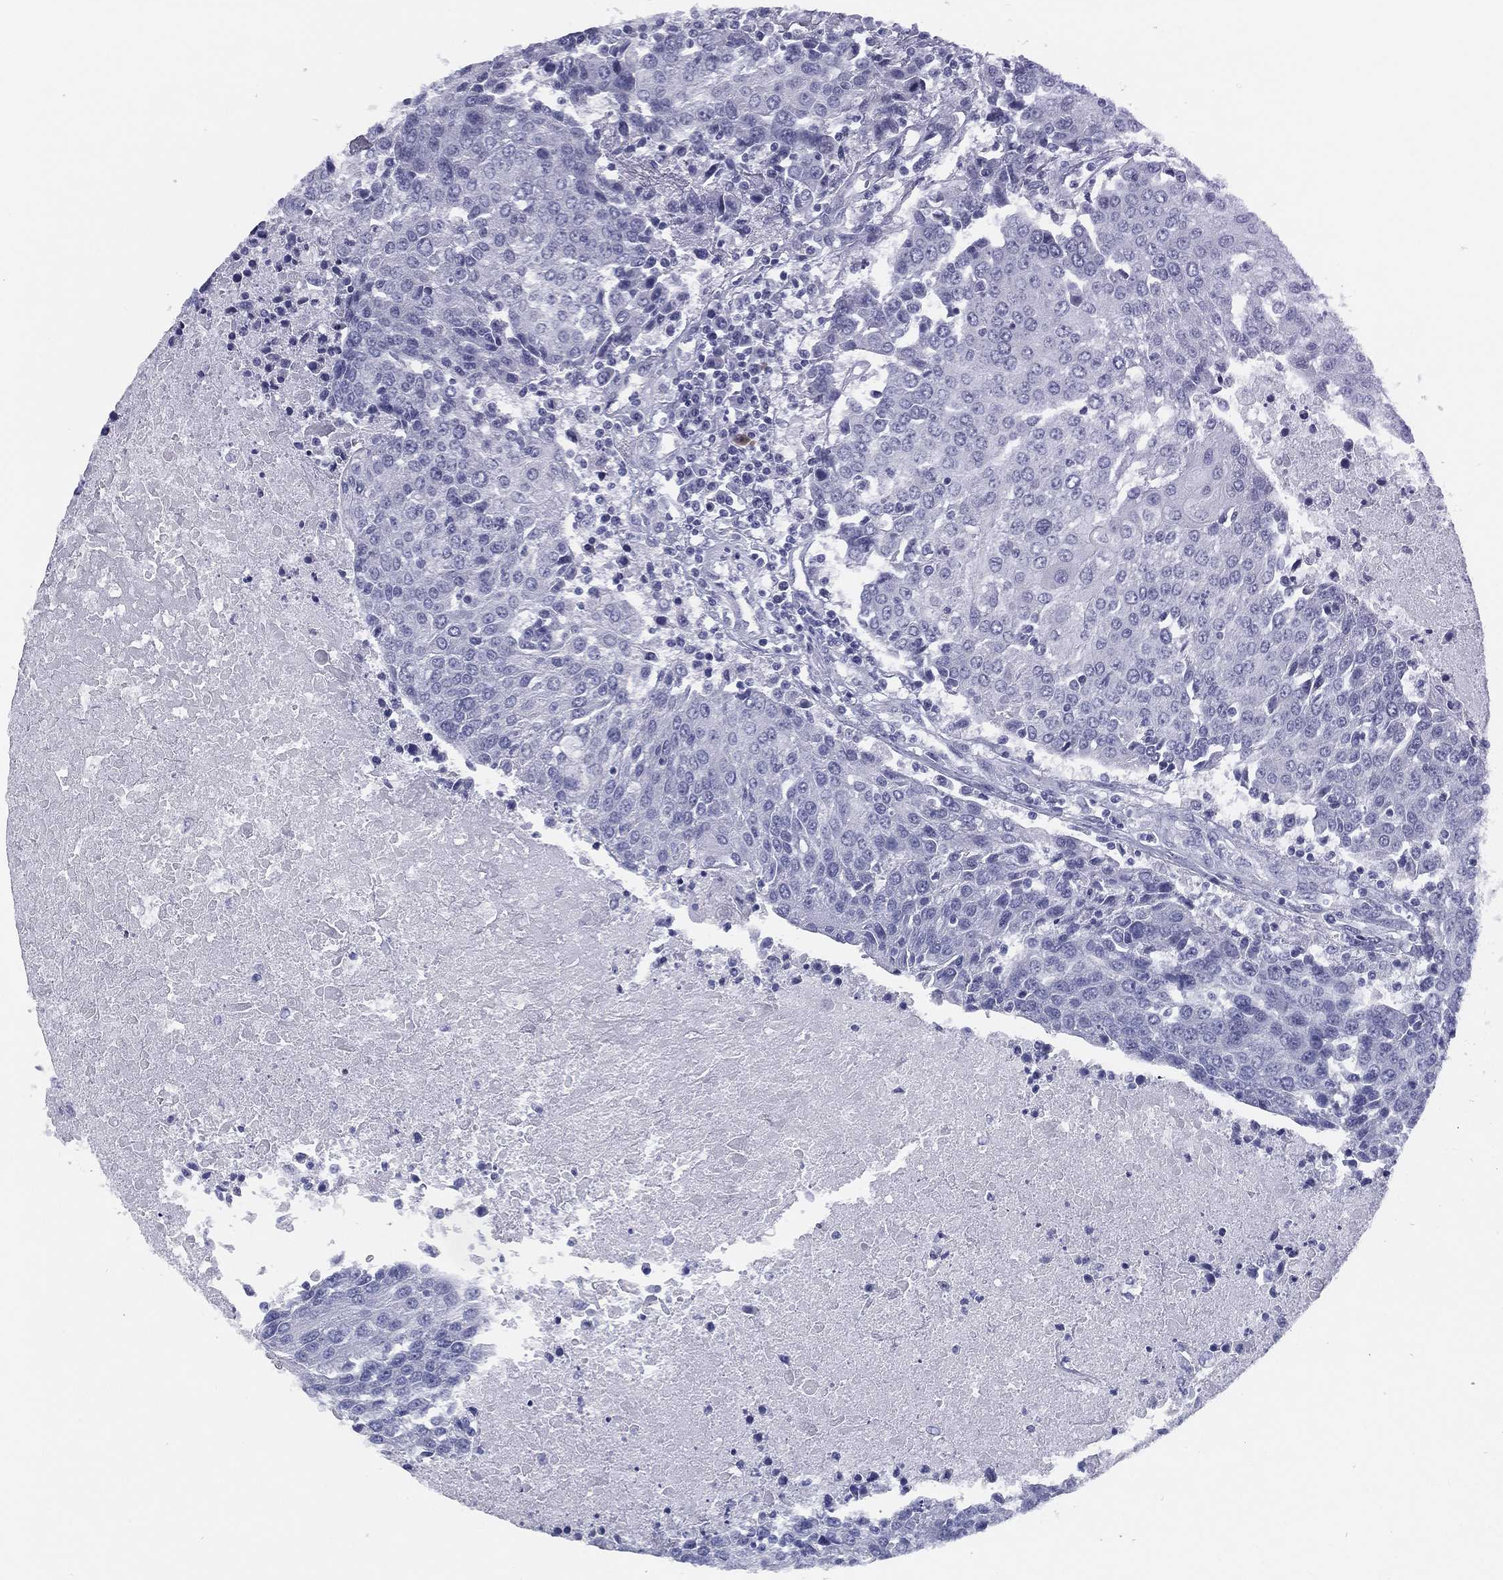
{"staining": {"intensity": "negative", "quantity": "none", "location": "none"}, "tissue": "urothelial cancer", "cell_type": "Tumor cells", "image_type": "cancer", "snomed": [{"axis": "morphology", "description": "Urothelial carcinoma, High grade"}, {"axis": "topography", "description": "Urinary bladder"}], "caption": "Tumor cells are negative for protein expression in human urothelial cancer.", "gene": "TMEM252", "patient": {"sex": "female", "age": 85}}